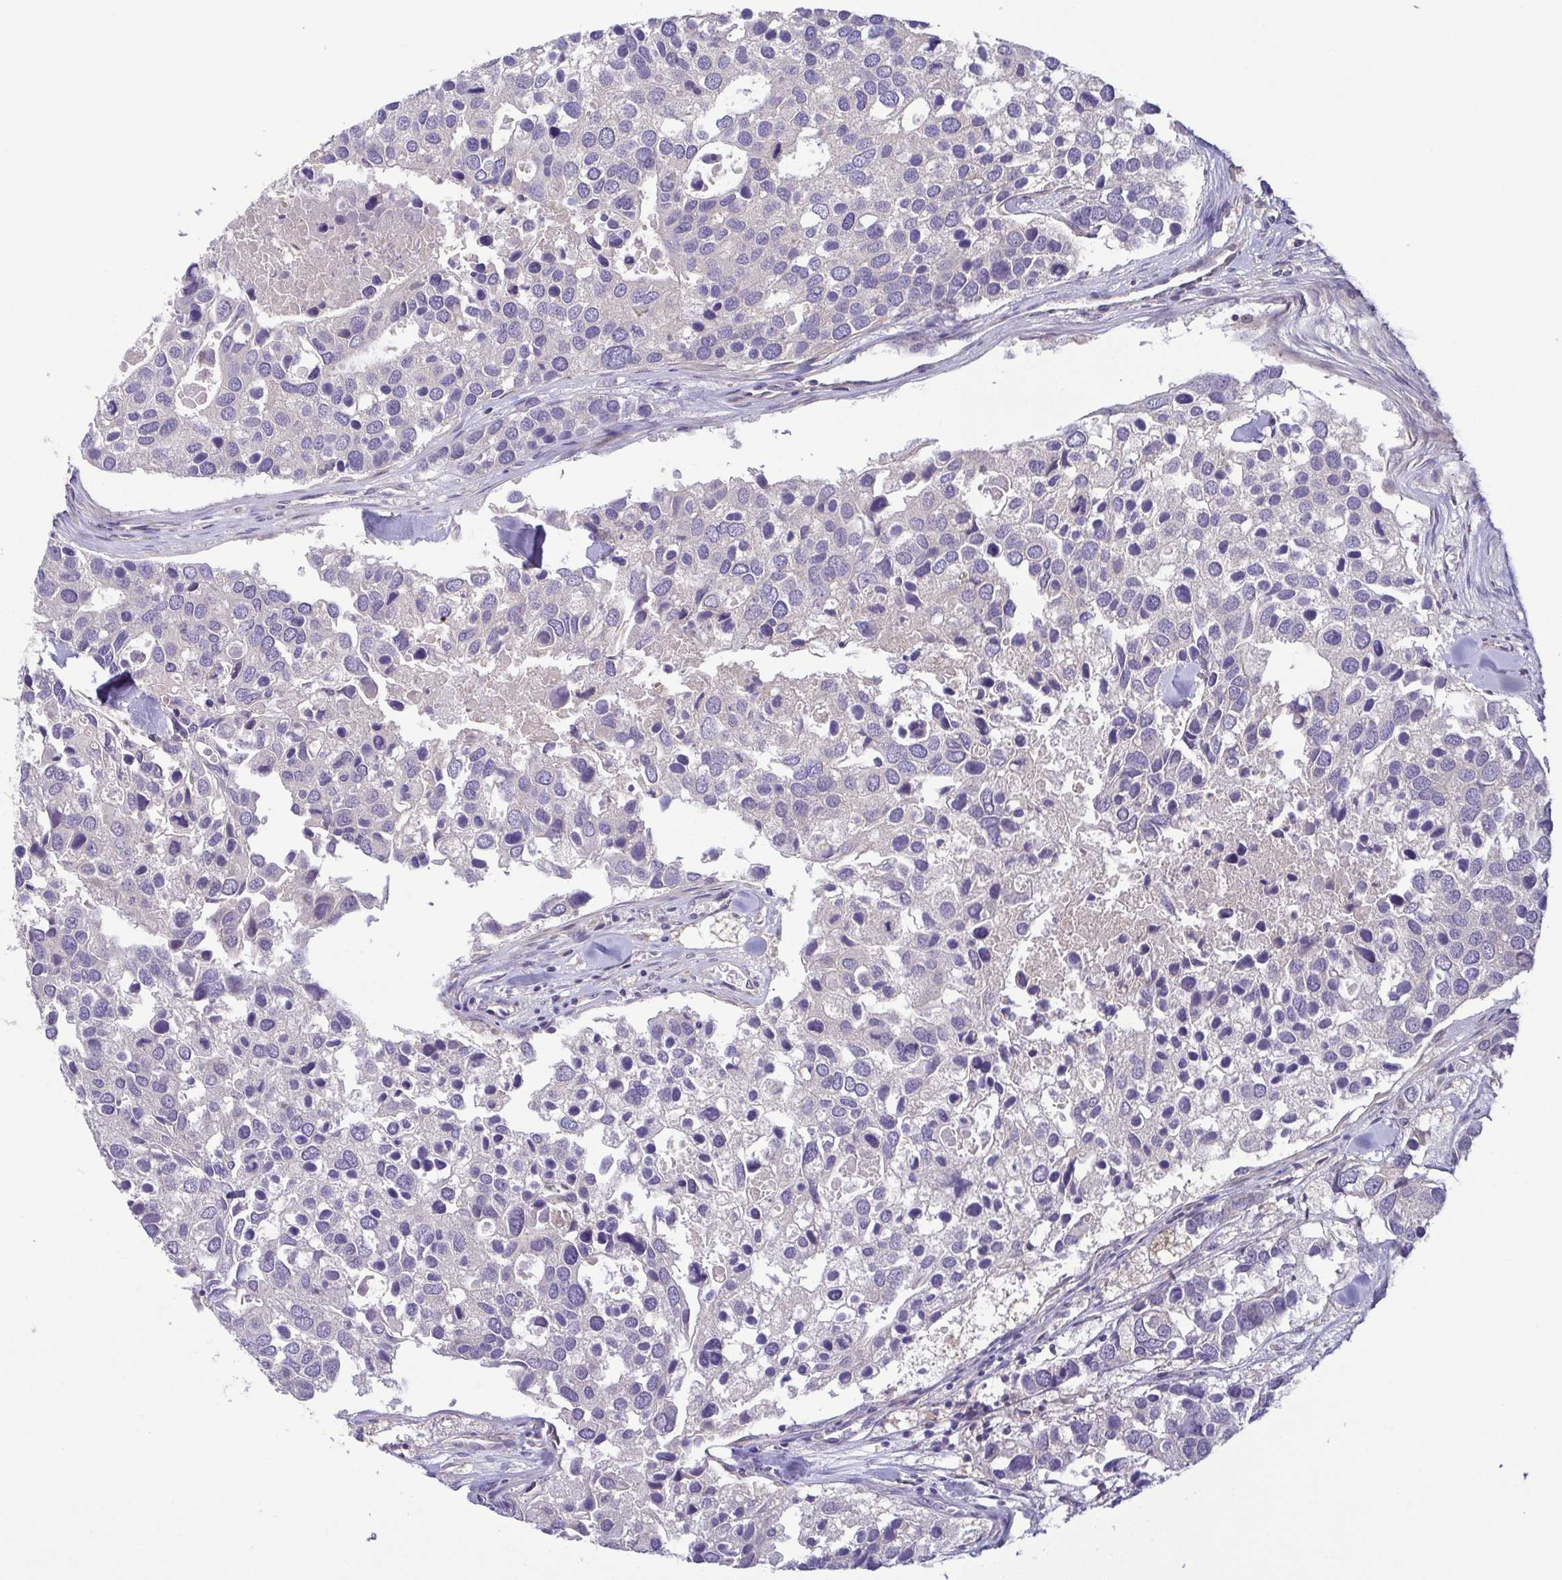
{"staining": {"intensity": "negative", "quantity": "none", "location": "none"}, "tissue": "breast cancer", "cell_type": "Tumor cells", "image_type": "cancer", "snomed": [{"axis": "morphology", "description": "Duct carcinoma"}, {"axis": "topography", "description": "Breast"}], "caption": "Immunohistochemistry of human infiltrating ductal carcinoma (breast) displays no expression in tumor cells.", "gene": "LMF2", "patient": {"sex": "female", "age": 83}}